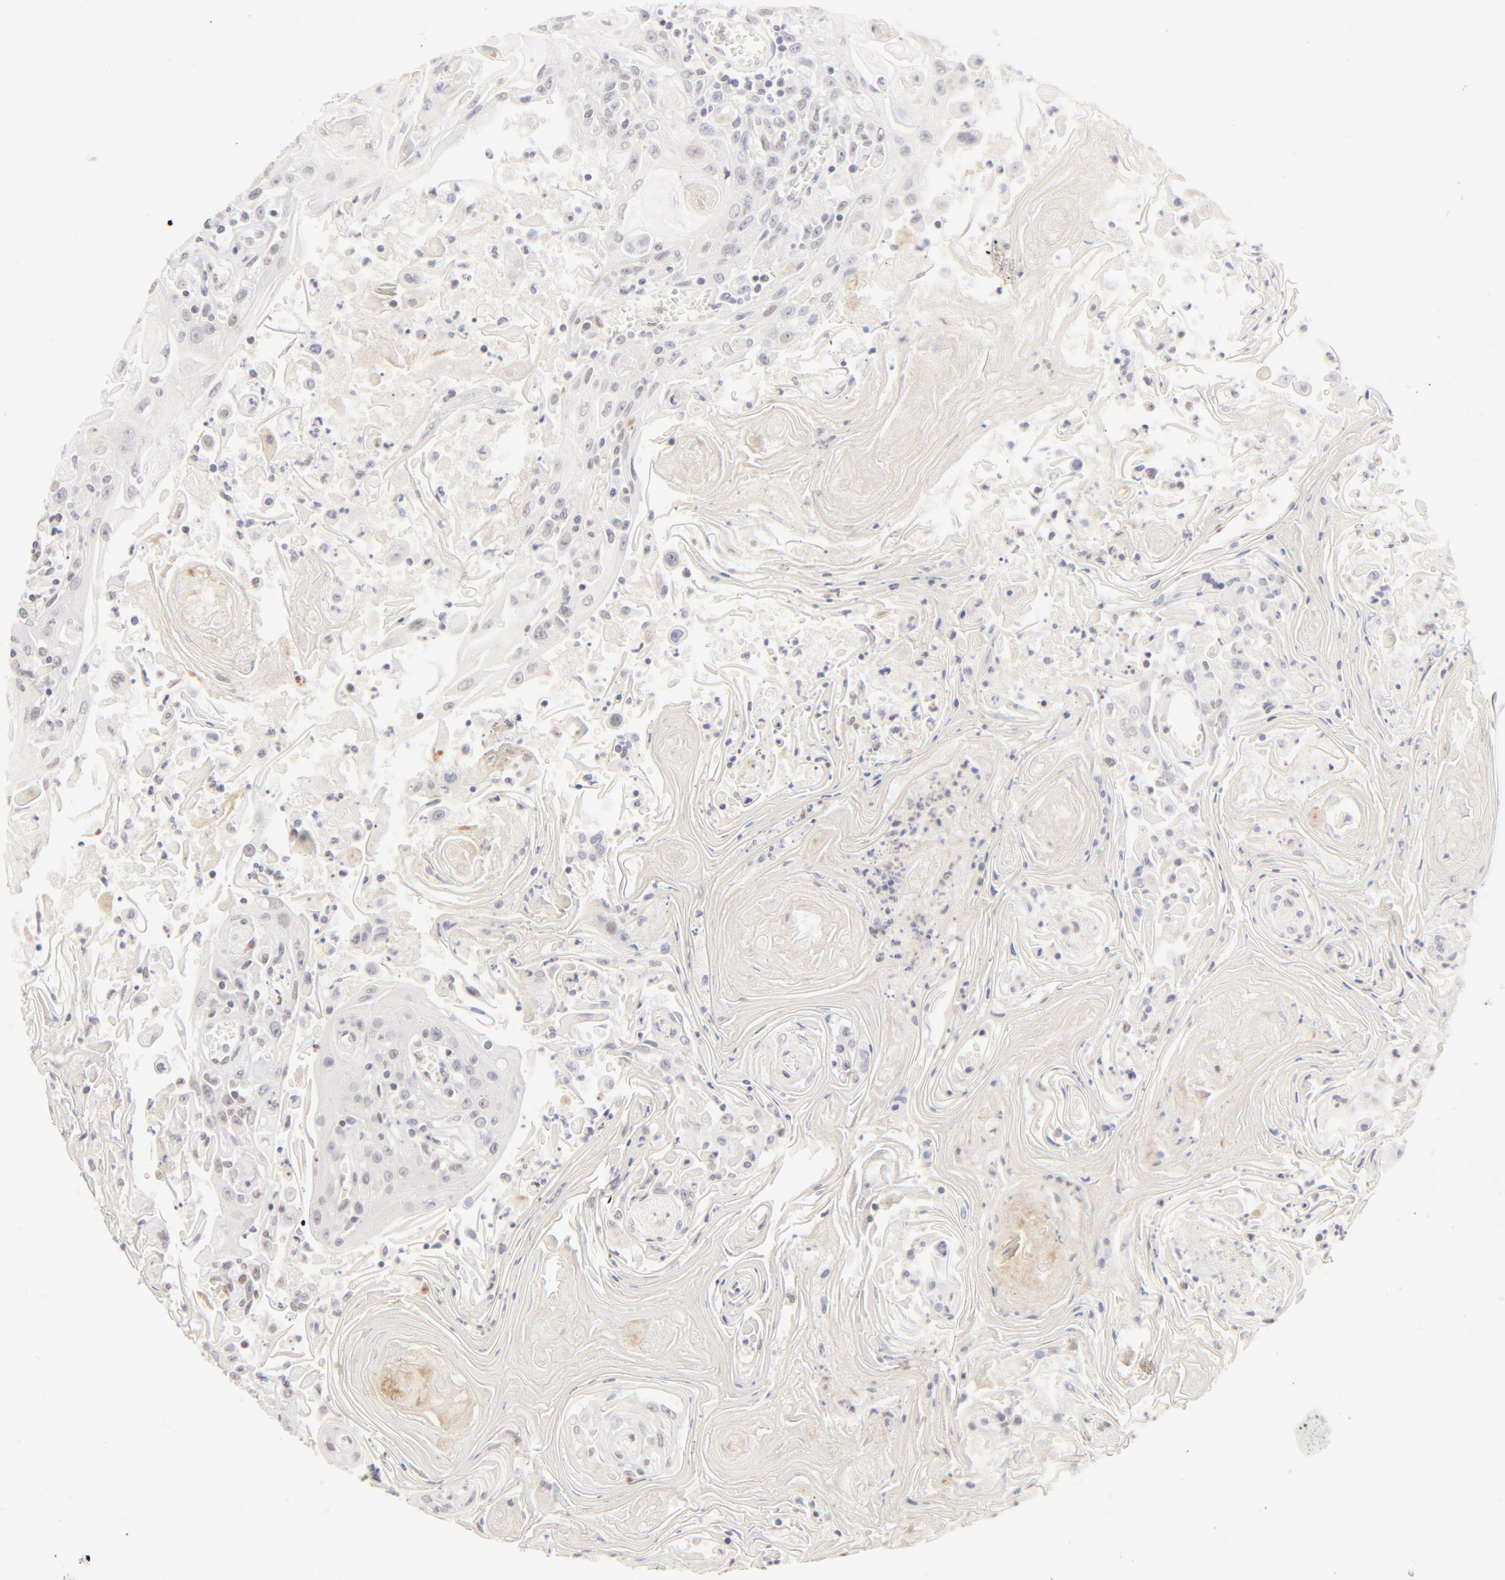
{"staining": {"intensity": "weak", "quantity": "<25%", "location": "nuclear"}, "tissue": "head and neck cancer", "cell_type": "Tumor cells", "image_type": "cancer", "snomed": [{"axis": "morphology", "description": "Squamous cell carcinoma, NOS"}, {"axis": "topography", "description": "Oral tissue"}, {"axis": "topography", "description": "Head-Neck"}], "caption": "Photomicrograph shows no significant protein expression in tumor cells of head and neck squamous cell carcinoma. The staining is performed using DAB (3,3'-diaminobenzidine) brown chromogen with nuclei counter-stained in using hematoxylin.", "gene": "PBX1", "patient": {"sex": "female", "age": 76}}